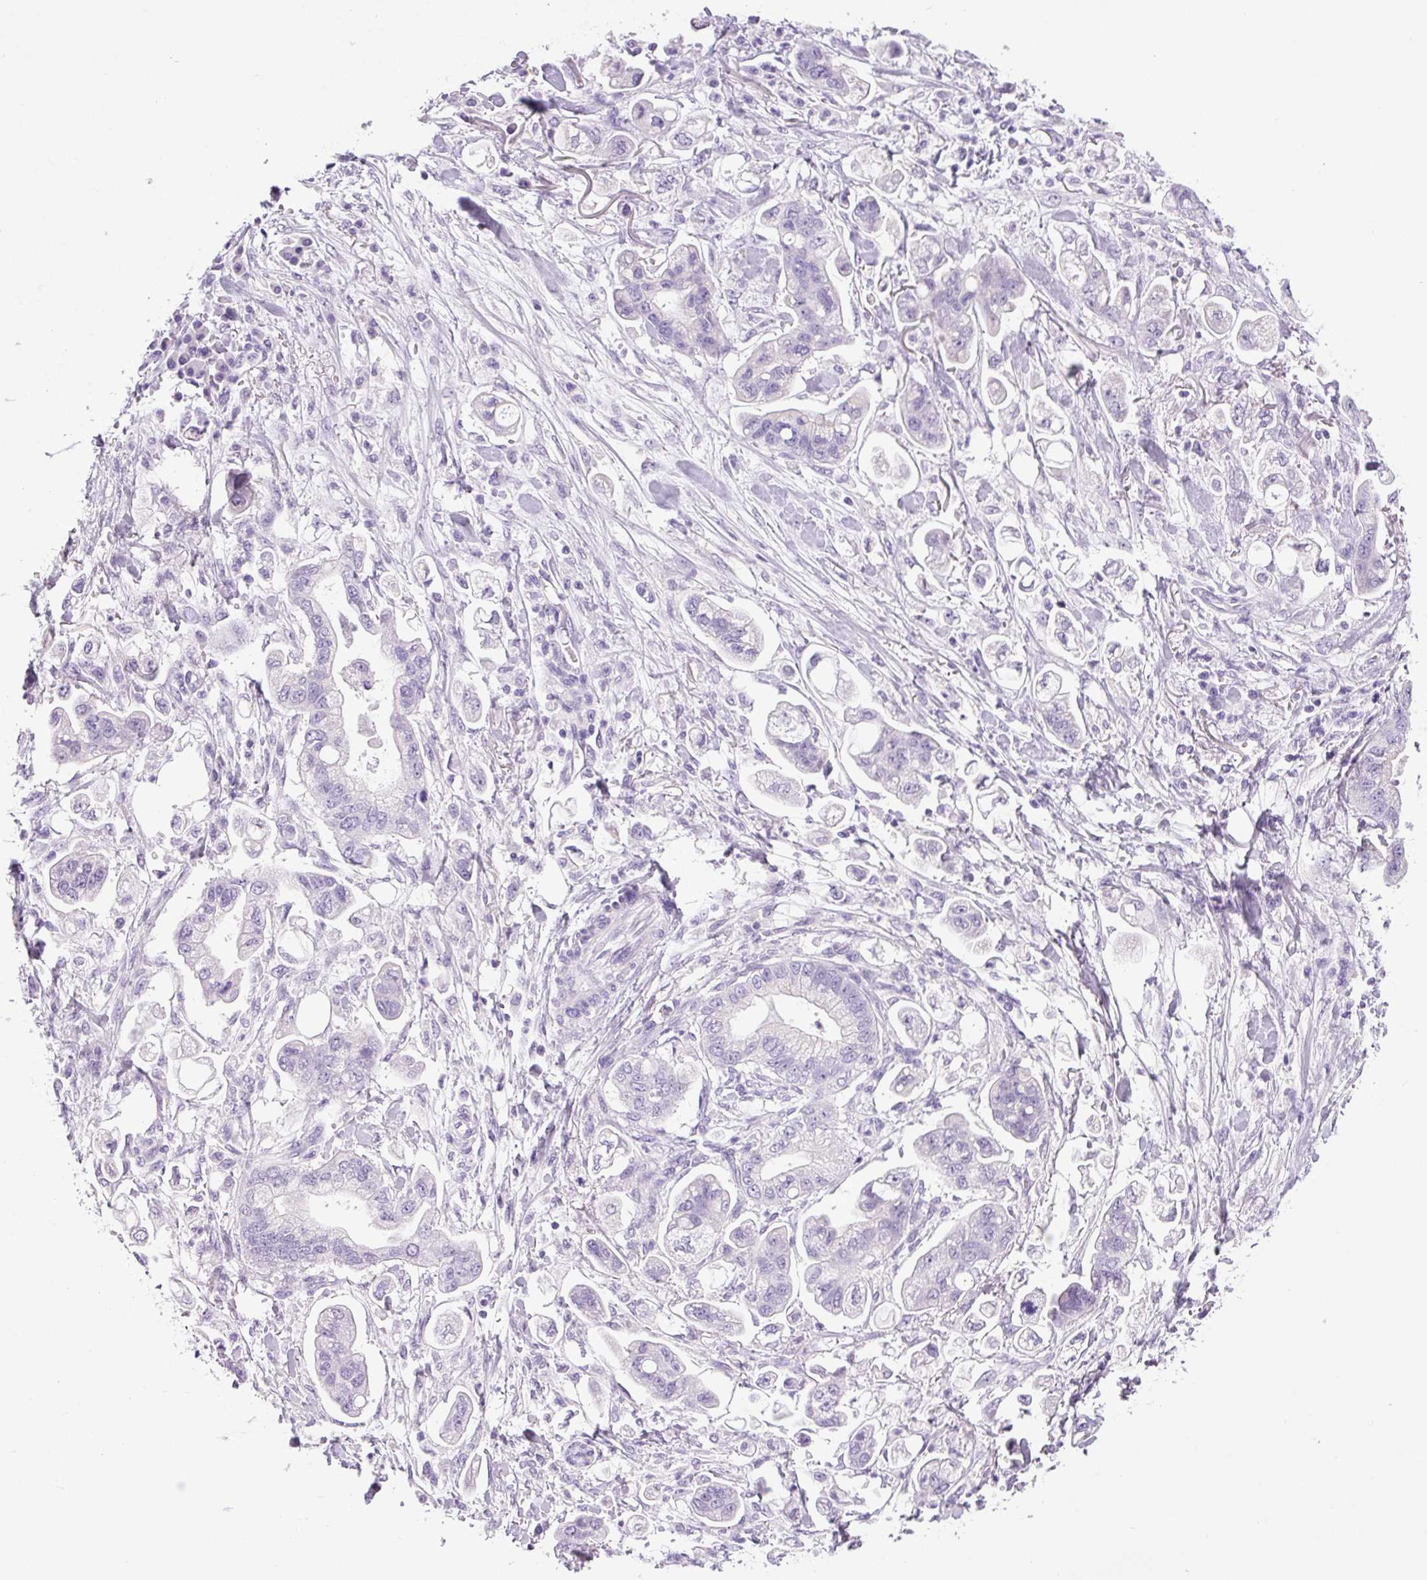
{"staining": {"intensity": "negative", "quantity": "none", "location": "none"}, "tissue": "stomach cancer", "cell_type": "Tumor cells", "image_type": "cancer", "snomed": [{"axis": "morphology", "description": "Adenocarcinoma, NOS"}, {"axis": "topography", "description": "Stomach"}], "caption": "IHC of human stomach cancer demonstrates no positivity in tumor cells.", "gene": "CHGA", "patient": {"sex": "male", "age": 62}}